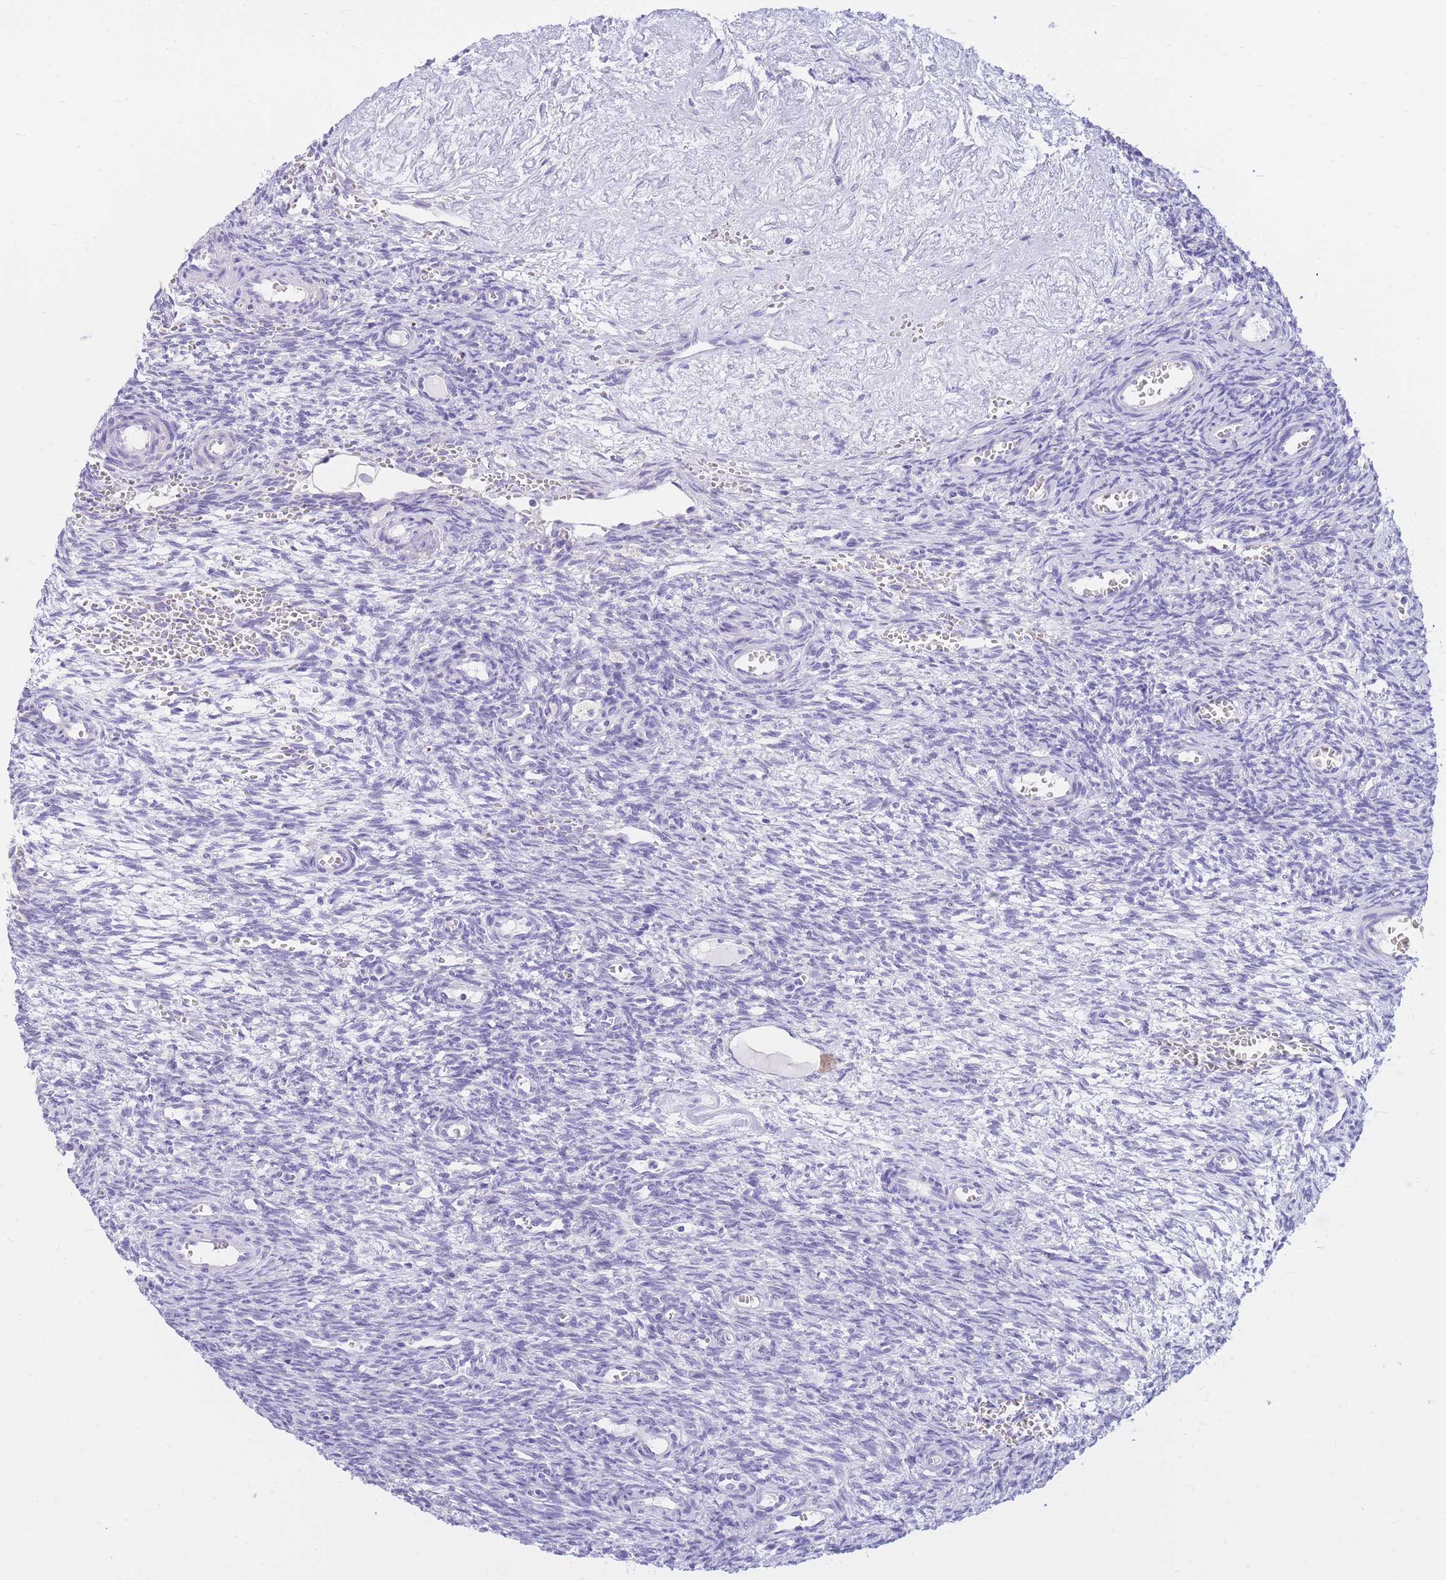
{"staining": {"intensity": "negative", "quantity": "none", "location": "none"}, "tissue": "ovary", "cell_type": "Ovarian stroma cells", "image_type": "normal", "snomed": [{"axis": "morphology", "description": "Normal tissue, NOS"}, {"axis": "topography", "description": "Ovary"}], "caption": "A high-resolution histopathology image shows immunohistochemistry staining of benign ovary, which reveals no significant expression in ovarian stroma cells.", "gene": "SSUH2", "patient": {"sex": "female", "age": 39}}